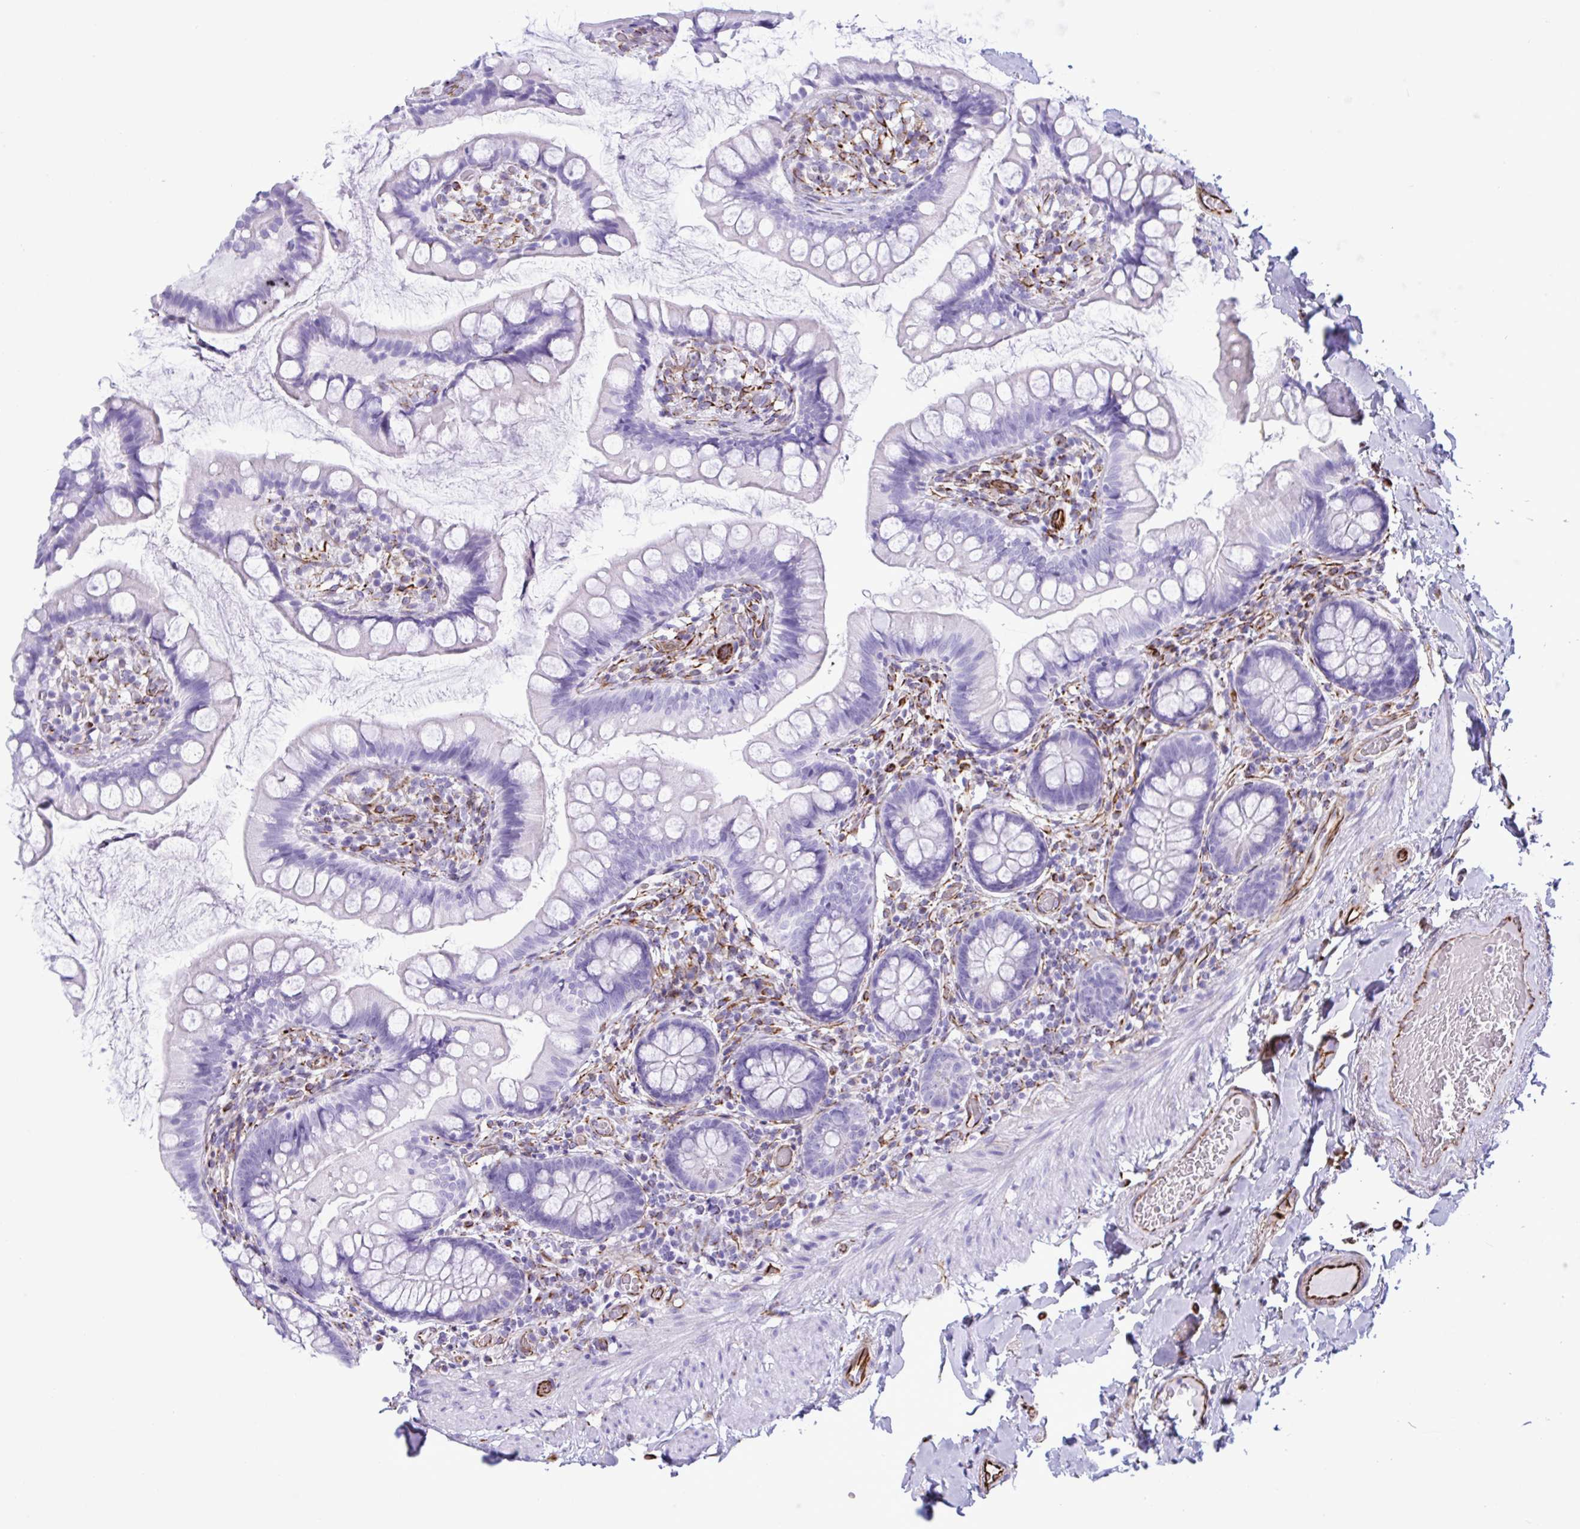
{"staining": {"intensity": "negative", "quantity": "none", "location": "none"}, "tissue": "small intestine", "cell_type": "Glandular cells", "image_type": "normal", "snomed": [{"axis": "morphology", "description": "Normal tissue, NOS"}, {"axis": "topography", "description": "Small intestine"}], "caption": "The histopathology image displays no significant positivity in glandular cells of small intestine. Nuclei are stained in blue.", "gene": "SMAD5", "patient": {"sex": "male", "age": 70}}